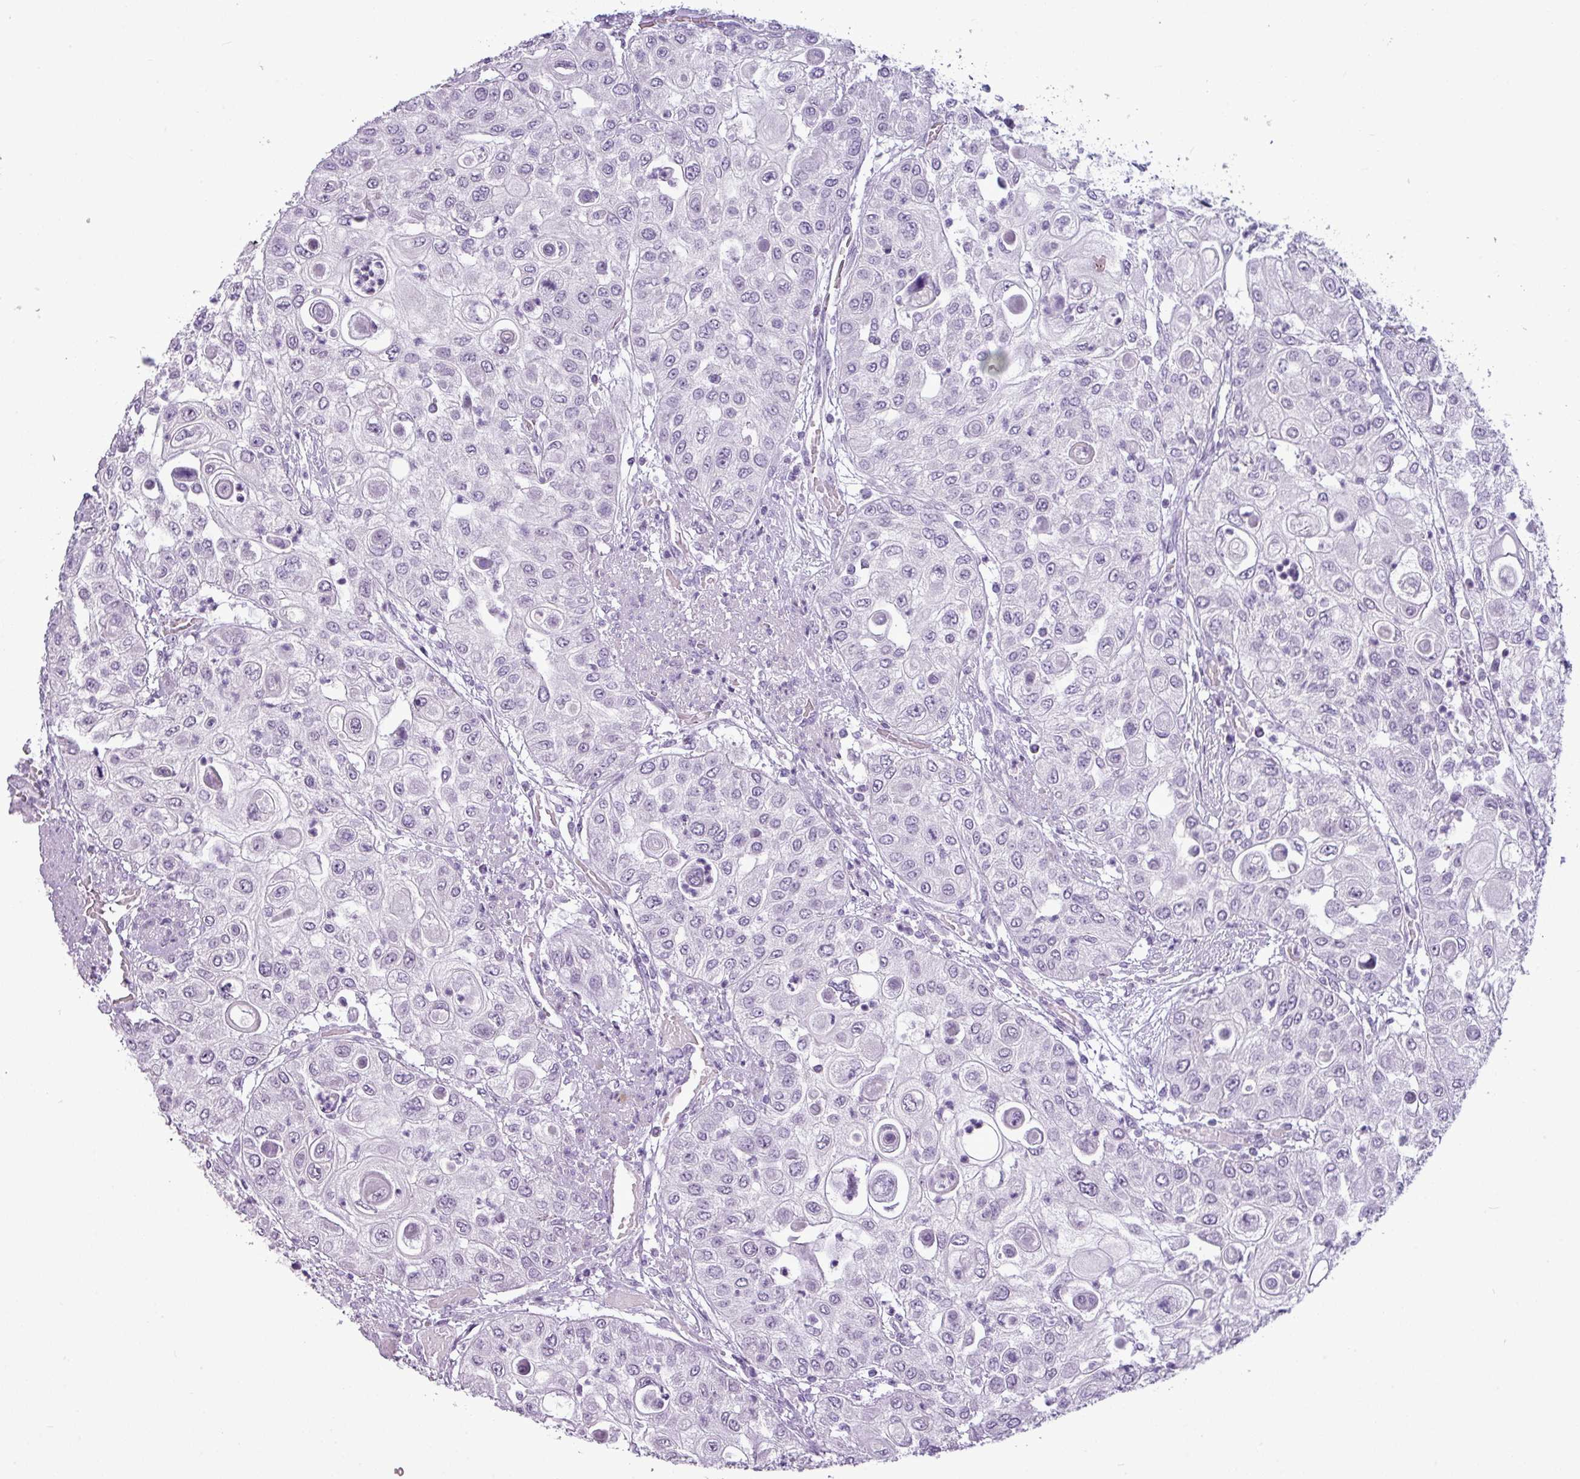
{"staining": {"intensity": "negative", "quantity": "none", "location": "none"}, "tissue": "urothelial cancer", "cell_type": "Tumor cells", "image_type": "cancer", "snomed": [{"axis": "morphology", "description": "Urothelial carcinoma, High grade"}, {"axis": "topography", "description": "Urinary bladder"}], "caption": "This photomicrograph is of urothelial carcinoma (high-grade) stained with immunohistochemistry to label a protein in brown with the nuclei are counter-stained blue. There is no staining in tumor cells. The staining is performed using DAB (3,3'-diaminobenzidine) brown chromogen with nuclei counter-stained in using hematoxylin.", "gene": "AMY2A", "patient": {"sex": "female", "age": 79}}